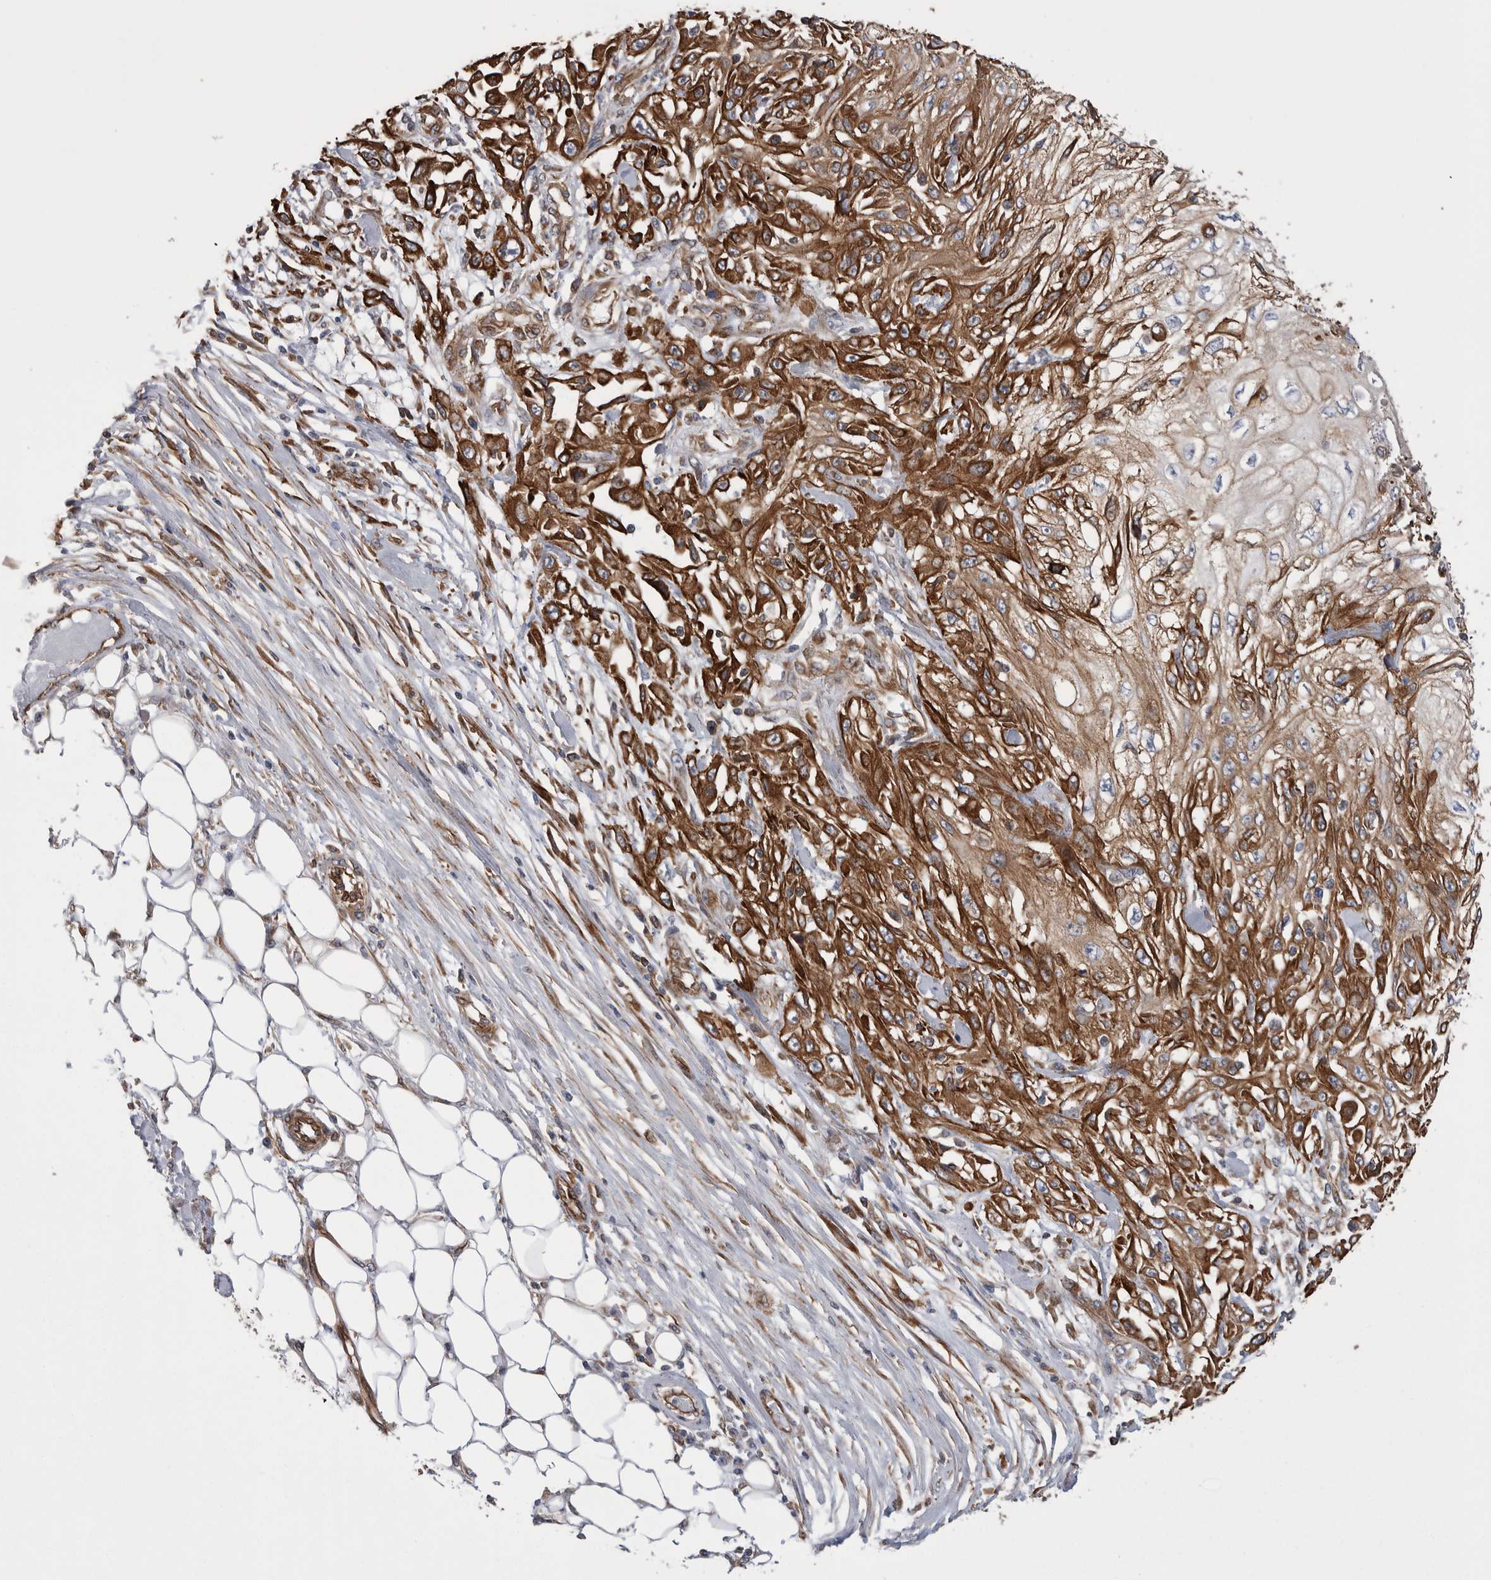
{"staining": {"intensity": "strong", "quantity": "25%-75%", "location": "cytoplasmic/membranous"}, "tissue": "skin cancer", "cell_type": "Tumor cells", "image_type": "cancer", "snomed": [{"axis": "morphology", "description": "Squamous cell carcinoma, NOS"}, {"axis": "morphology", "description": "Squamous cell carcinoma, metastatic, NOS"}, {"axis": "topography", "description": "Skin"}, {"axis": "topography", "description": "Lymph node"}], "caption": "About 25%-75% of tumor cells in skin metastatic squamous cell carcinoma display strong cytoplasmic/membranous protein staining as visualized by brown immunohistochemical staining.", "gene": "KIF12", "patient": {"sex": "male", "age": 75}}